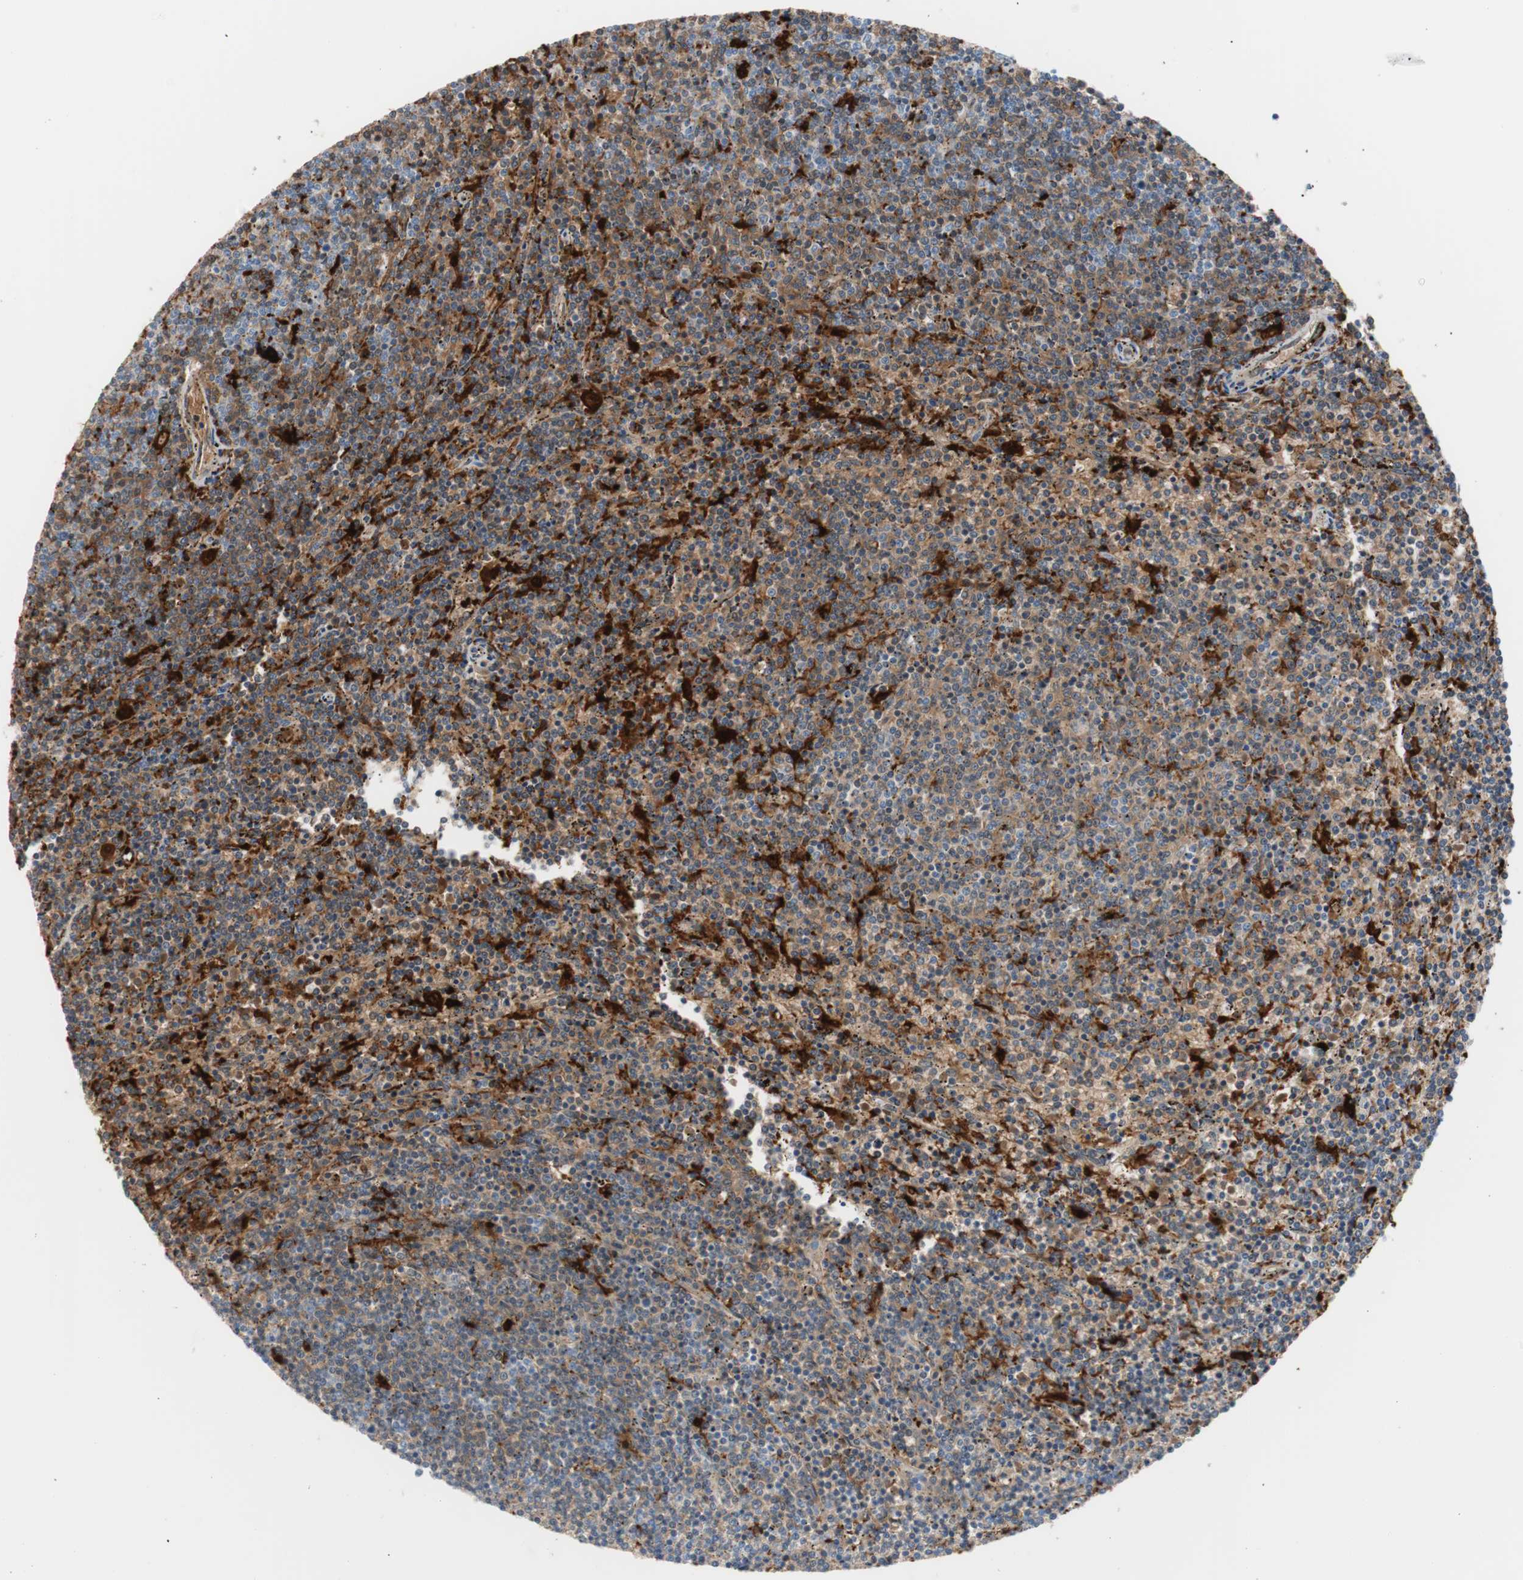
{"staining": {"intensity": "weak", "quantity": "25%-75%", "location": "cytoplasmic/membranous"}, "tissue": "lymphoma", "cell_type": "Tumor cells", "image_type": "cancer", "snomed": [{"axis": "morphology", "description": "Malignant lymphoma, non-Hodgkin's type, Low grade"}, {"axis": "topography", "description": "Spleen"}], "caption": "Immunohistochemical staining of lymphoma displays low levels of weak cytoplasmic/membranous protein staining in about 25%-75% of tumor cells.", "gene": "IL18", "patient": {"sex": "female", "age": 50}}